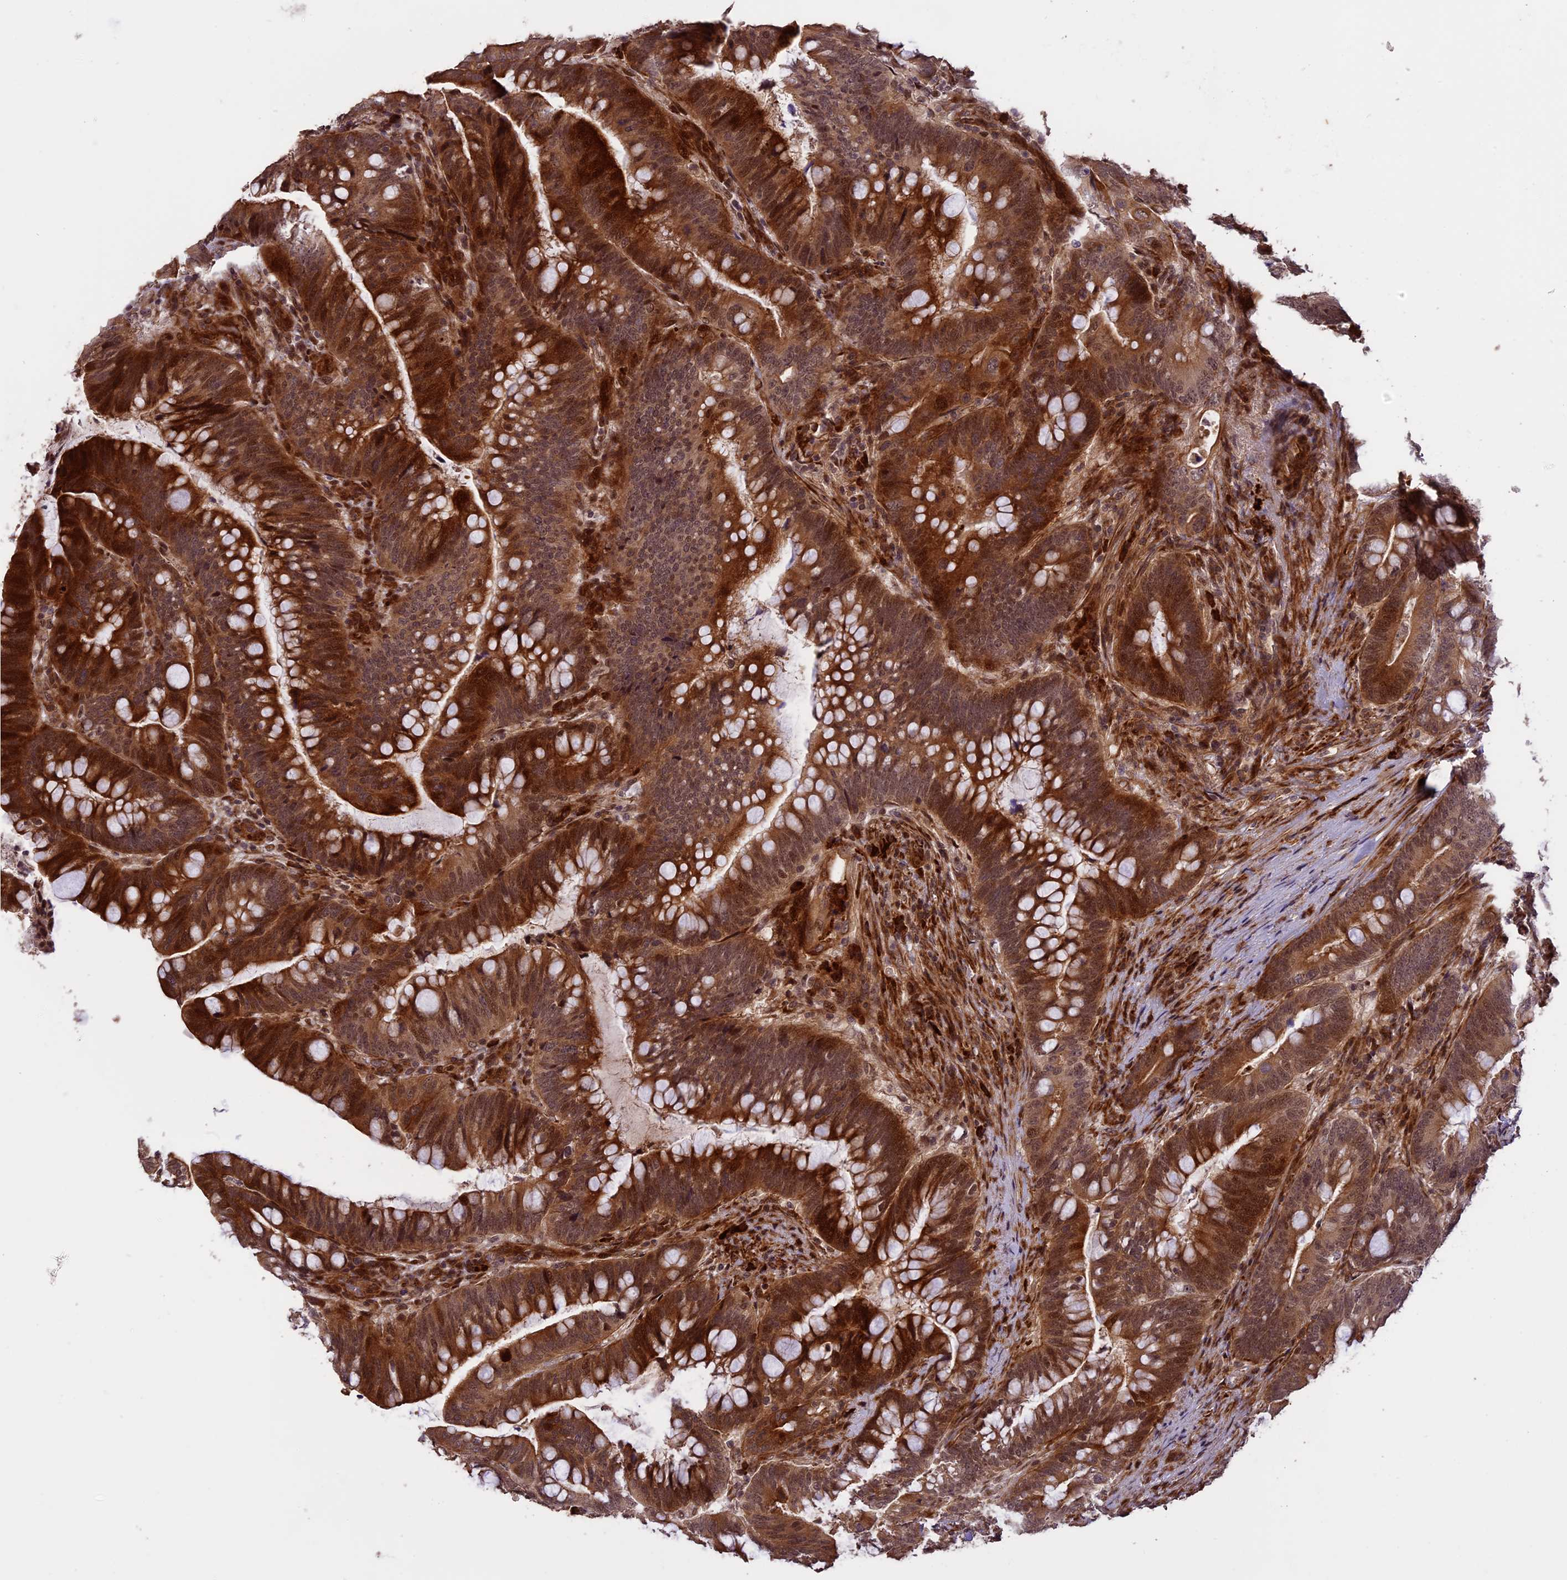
{"staining": {"intensity": "strong", "quantity": ">75%", "location": "cytoplasmic/membranous,nuclear"}, "tissue": "colorectal cancer", "cell_type": "Tumor cells", "image_type": "cancer", "snomed": [{"axis": "morphology", "description": "Adenocarcinoma, NOS"}, {"axis": "topography", "description": "Colon"}], "caption": "Human adenocarcinoma (colorectal) stained for a protein (brown) exhibits strong cytoplasmic/membranous and nuclear positive staining in about >75% of tumor cells.", "gene": "ENHO", "patient": {"sex": "female", "age": 66}}